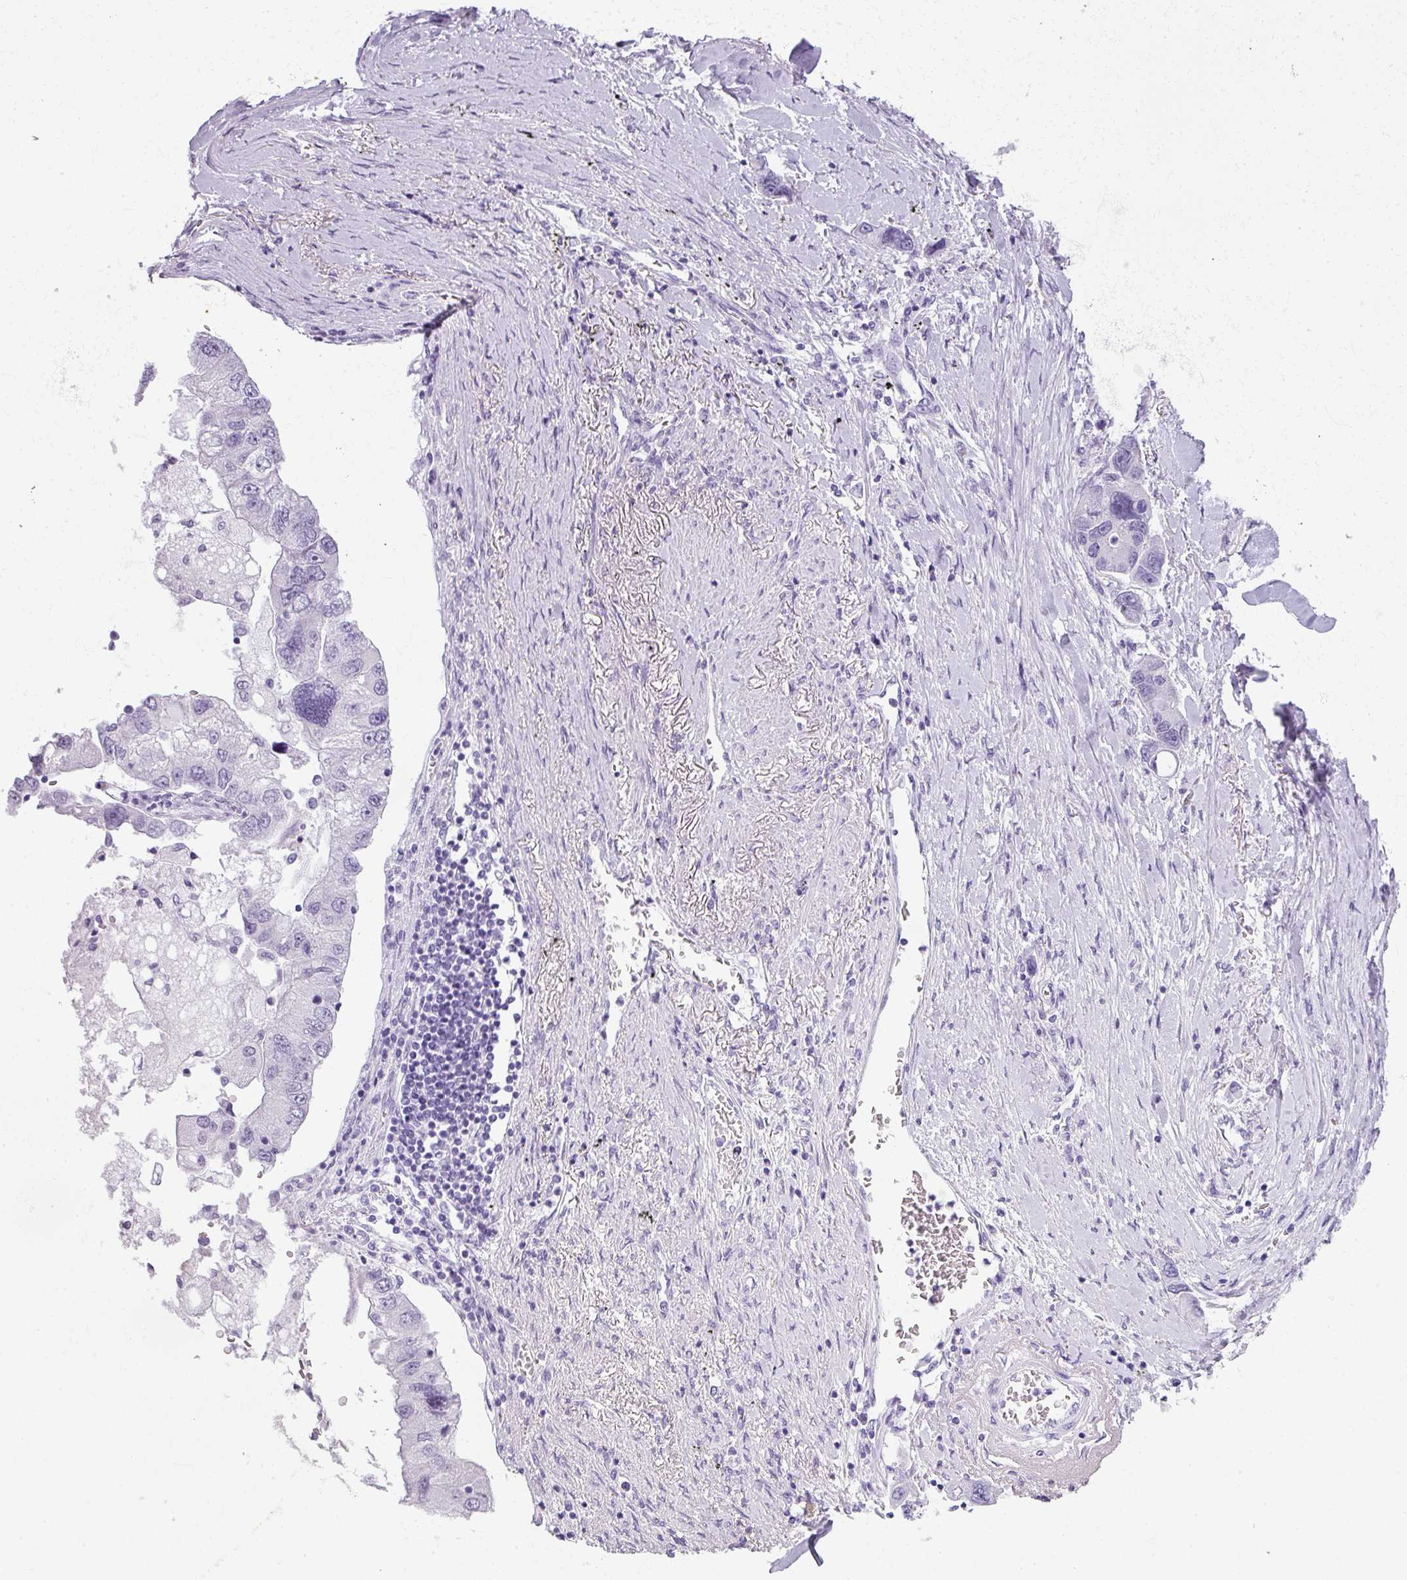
{"staining": {"intensity": "negative", "quantity": "none", "location": "none"}, "tissue": "lung cancer", "cell_type": "Tumor cells", "image_type": "cancer", "snomed": [{"axis": "morphology", "description": "Adenocarcinoma, NOS"}, {"axis": "topography", "description": "Lung"}], "caption": "Immunohistochemistry image of human lung cancer stained for a protein (brown), which exhibits no staining in tumor cells.", "gene": "RBMY1F", "patient": {"sex": "female", "age": 54}}